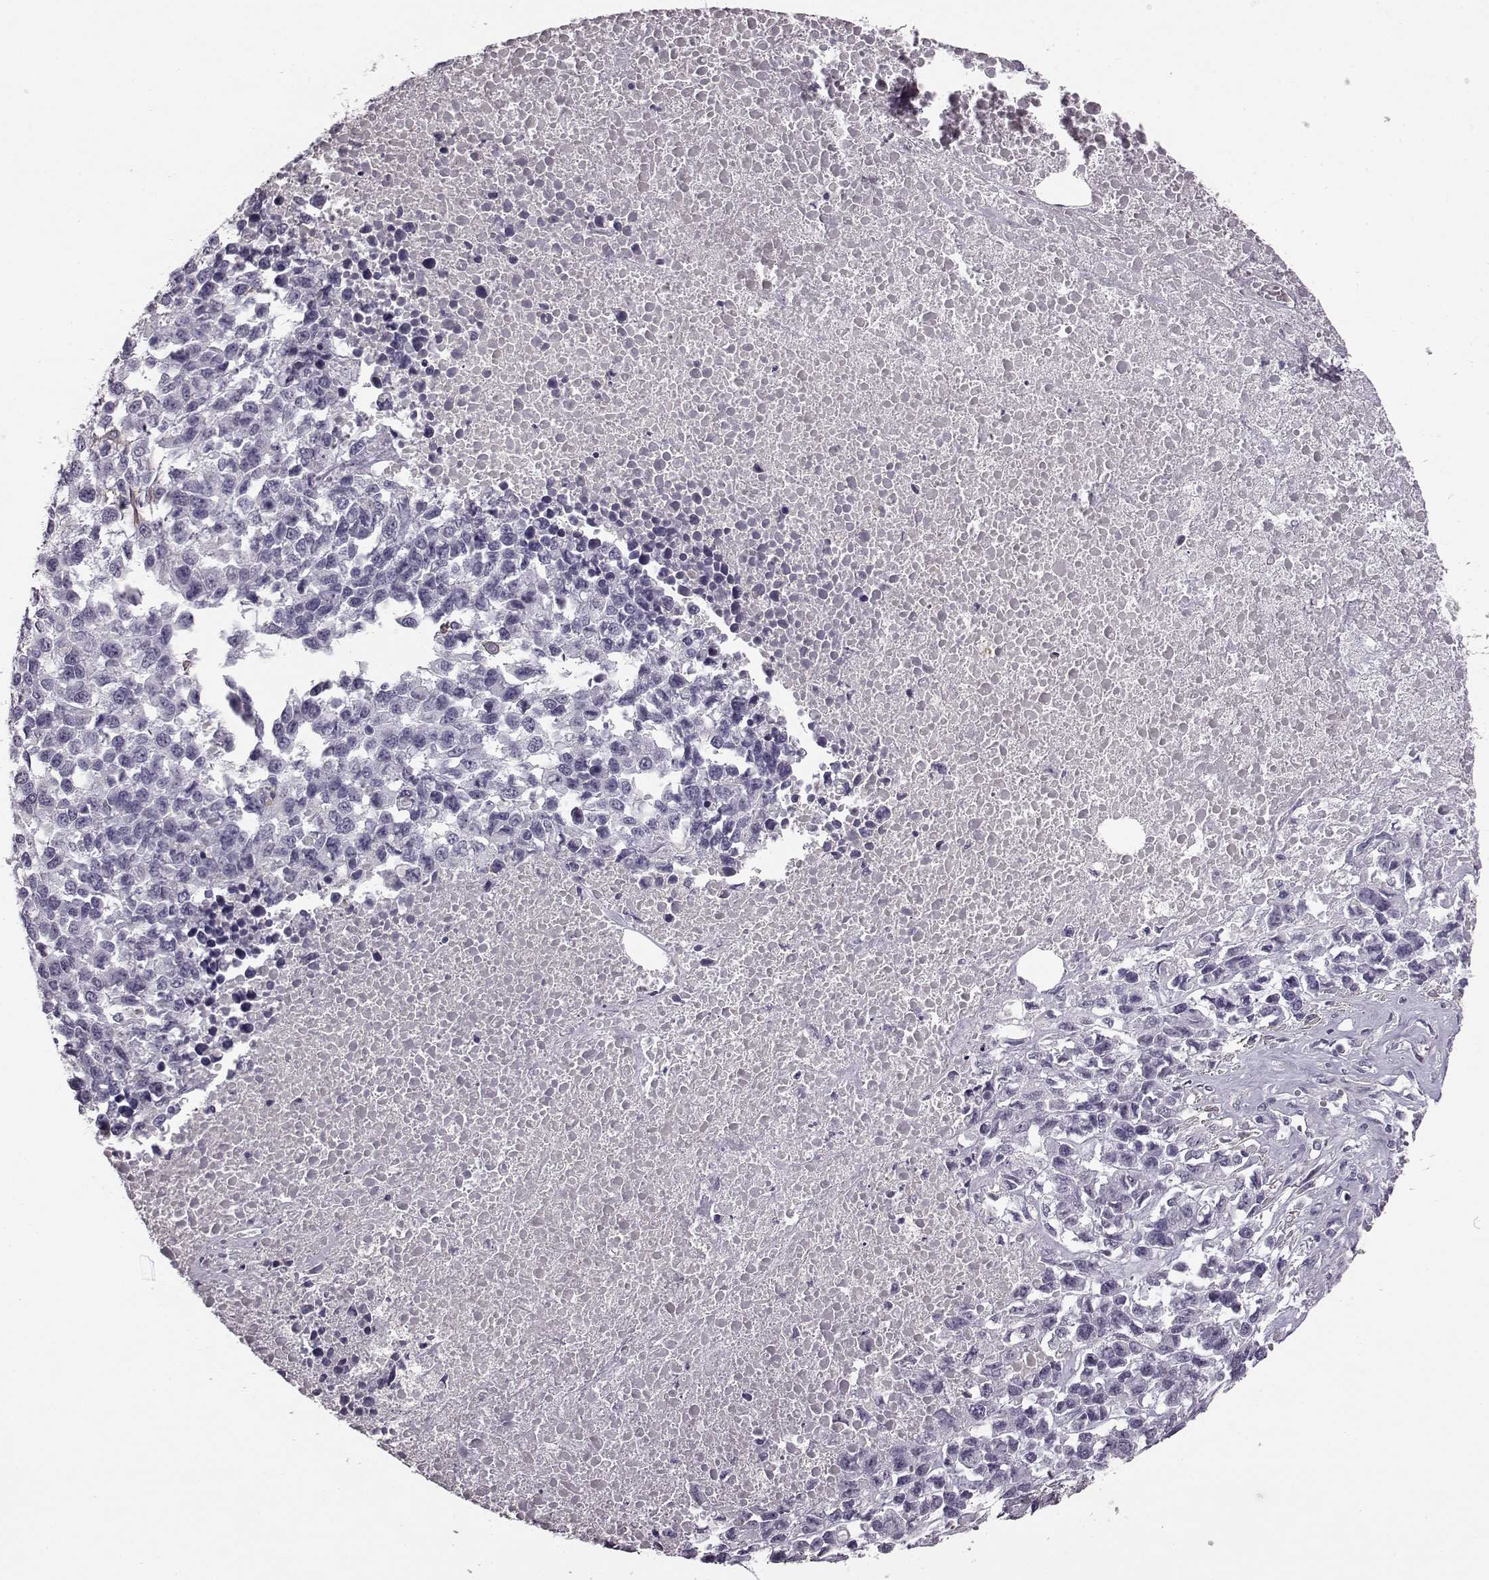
{"staining": {"intensity": "negative", "quantity": "none", "location": "none"}, "tissue": "melanoma", "cell_type": "Tumor cells", "image_type": "cancer", "snomed": [{"axis": "morphology", "description": "Malignant melanoma, Metastatic site"}, {"axis": "topography", "description": "Skin"}], "caption": "High magnification brightfield microscopy of malignant melanoma (metastatic site) stained with DAB (3,3'-diaminobenzidine) (brown) and counterstained with hematoxylin (blue): tumor cells show no significant staining.", "gene": "SLCO3A1", "patient": {"sex": "male", "age": 84}}